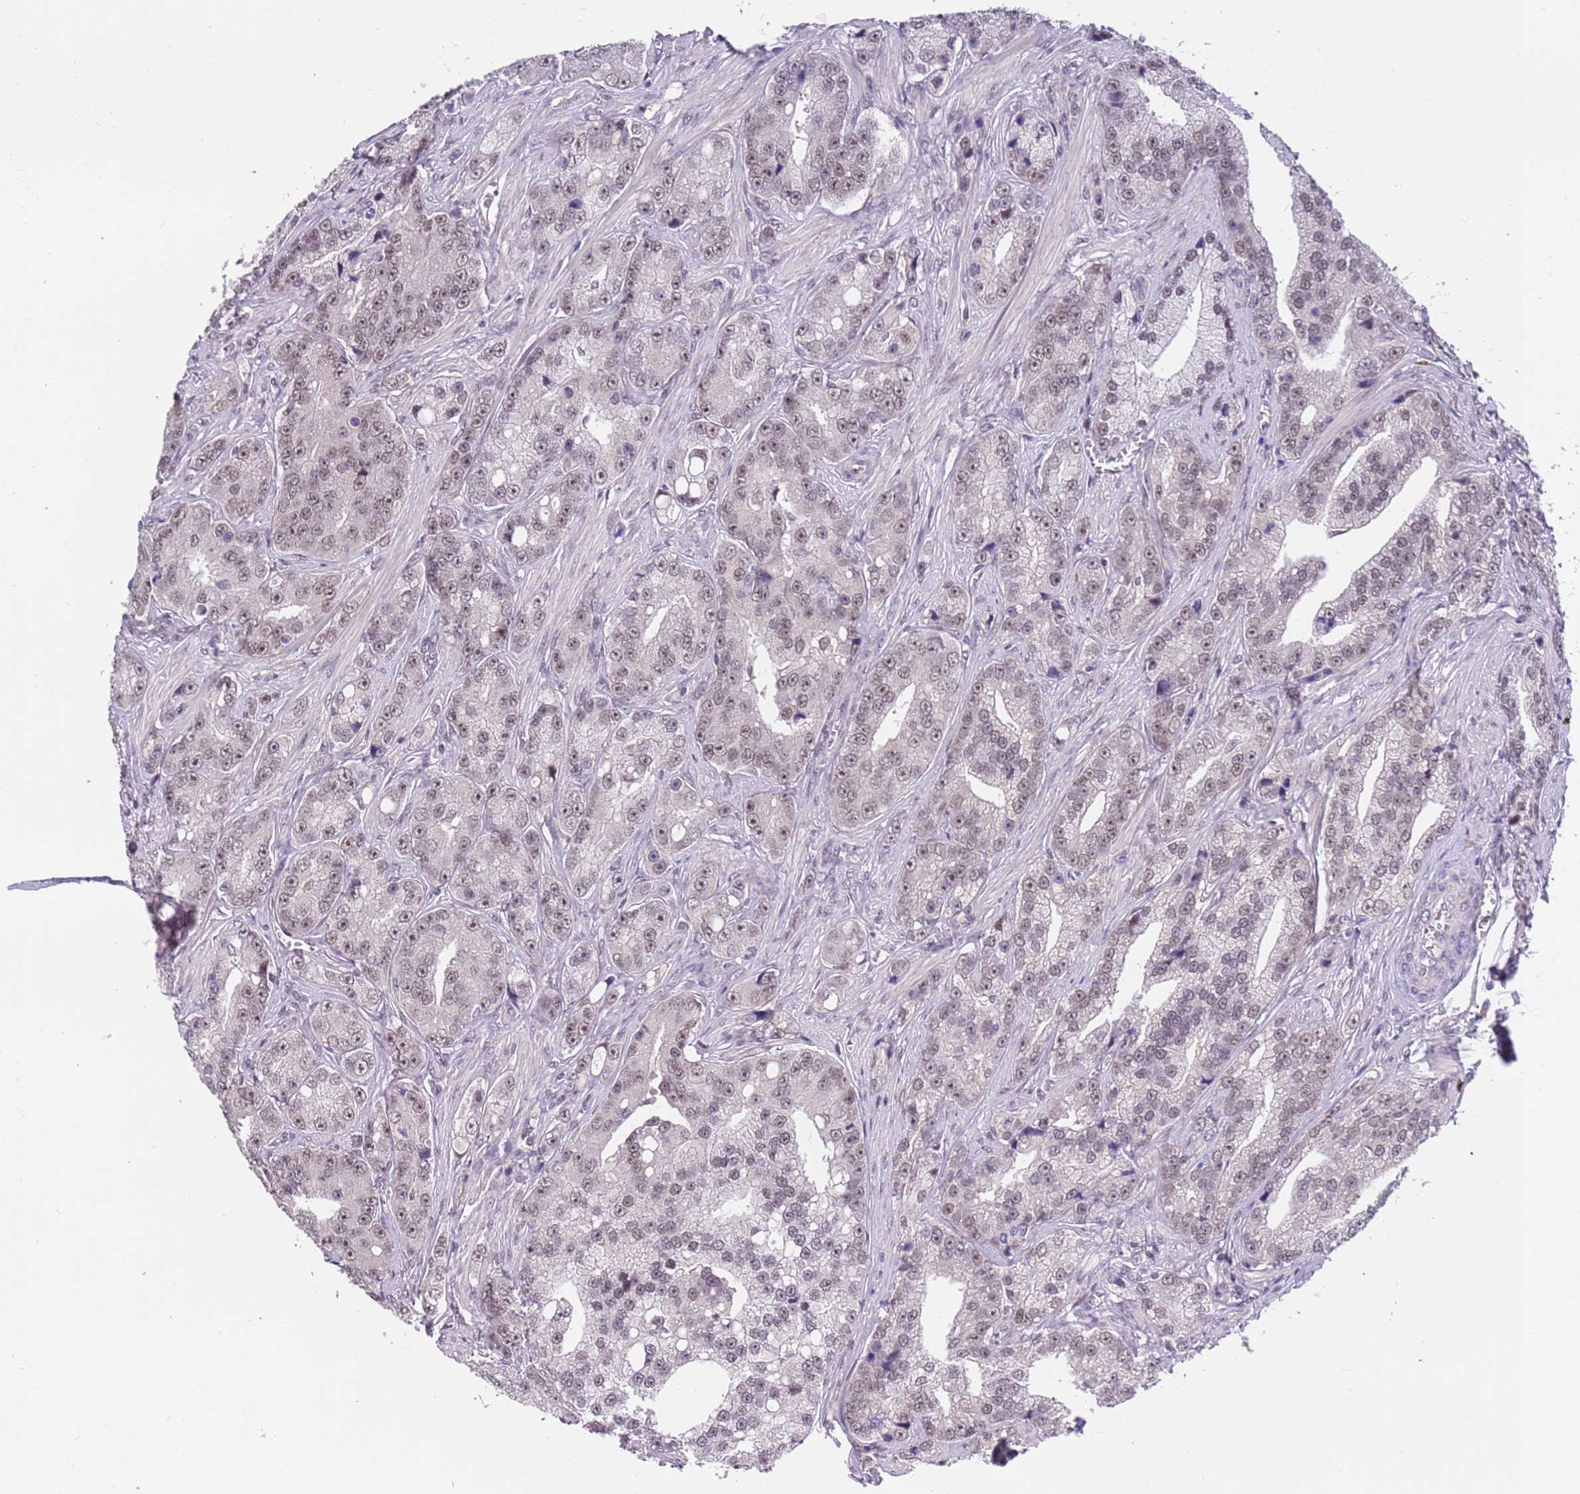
{"staining": {"intensity": "weak", "quantity": "25%-75%", "location": "nuclear"}, "tissue": "prostate cancer", "cell_type": "Tumor cells", "image_type": "cancer", "snomed": [{"axis": "morphology", "description": "Adenocarcinoma, High grade"}, {"axis": "topography", "description": "Prostate"}], "caption": "This photomicrograph reveals immunohistochemistry staining of human high-grade adenocarcinoma (prostate), with low weak nuclear expression in about 25%-75% of tumor cells.", "gene": "MAGEF1", "patient": {"sex": "male", "age": 74}}